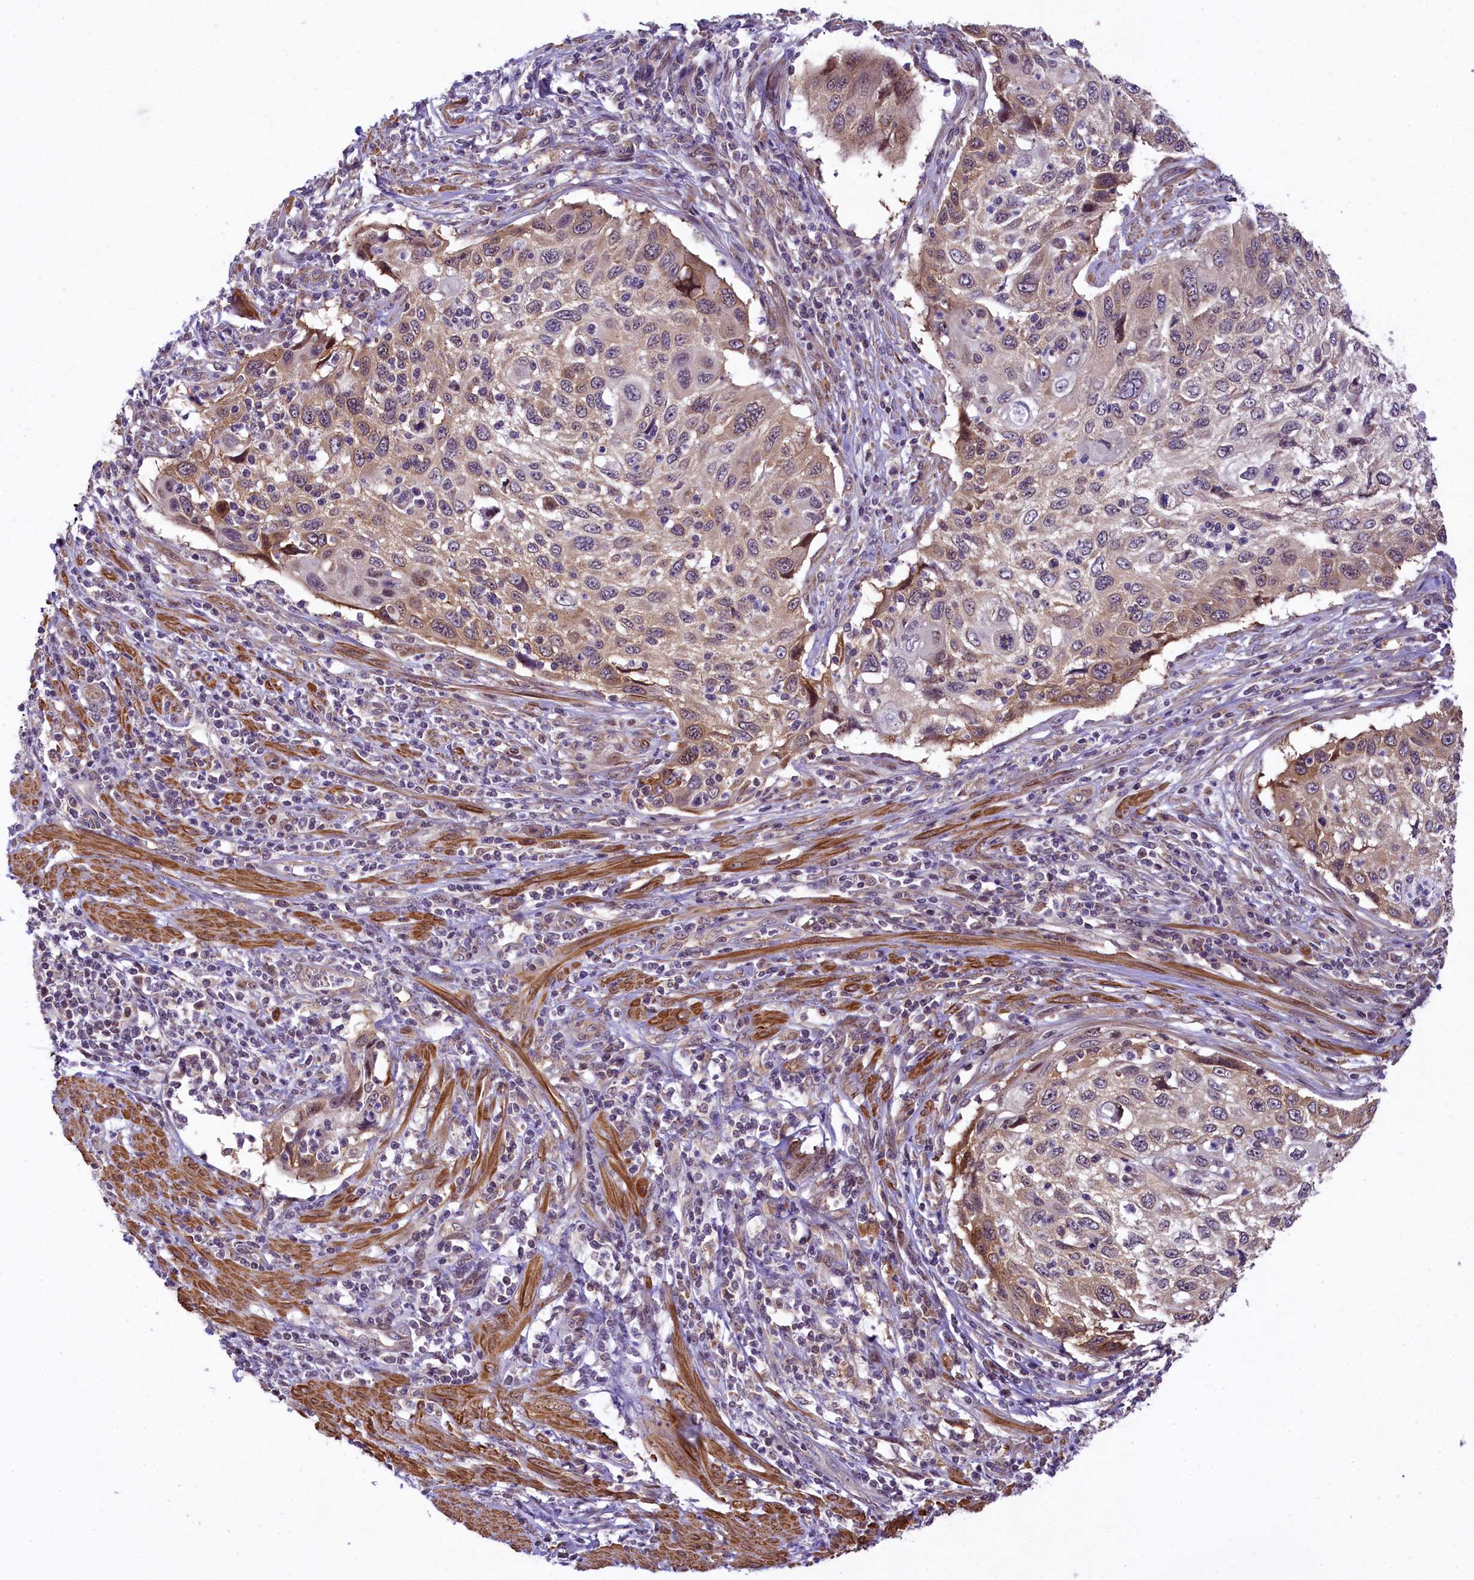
{"staining": {"intensity": "moderate", "quantity": "25%-75%", "location": "cytoplasmic/membranous"}, "tissue": "cervical cancer", "cell_type": "Tumor cells", "image_type": "cancer", "snomed": [{"axis": "morphology", "description": "Squamous cell carcinoma, NOS"}, {"axis": "topography", "description": "Cervix"}], "caption": "IHC image of neoplastic tissue: cervical cancer stained using immunohistochemistry (IHC) displays medium levels of moderate protein expression localized specifically in the cytoplasmic/membranous of tumor cells, appearing as a cytoplasmic/membranous brown color.", "gene": "RBBP8", "patient": {"sex": "female", "age": 70}}